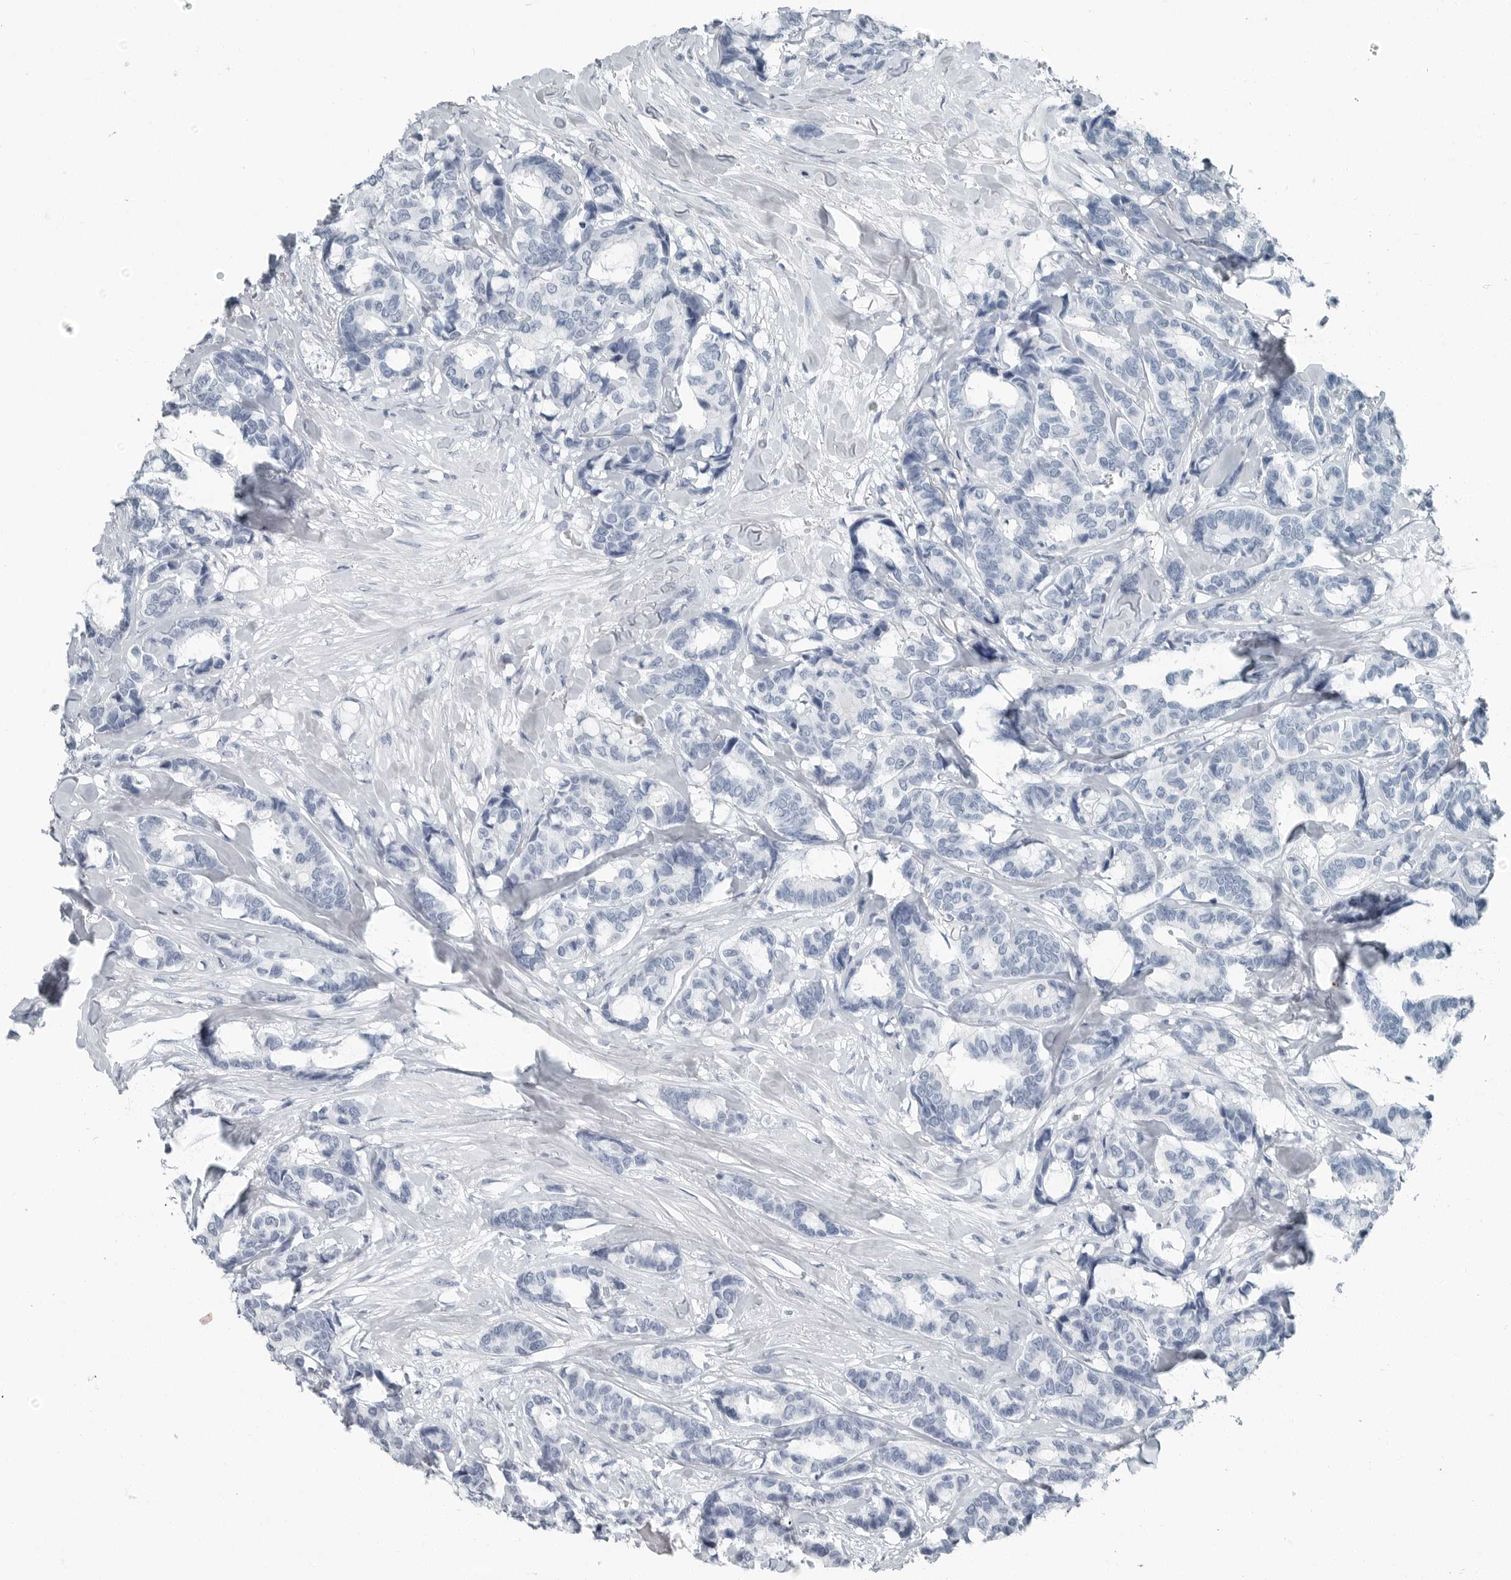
{"staining": {"intensity": "negative", "quantity": "none", "location": "none"}, "tissue": "breast cancer", "cell_type": "Tumor cells", "image_type": "cancer", "snomed": [{"axis": "morphology", "description": "Duct carcinoma"}, {"axis": "topography", "description": "Breast"}], "caption": "Immunohistochemical staining of breast cancer (intraductal carcinoma) displays no significant positivity in tumor cells.", "gene": "FABP6", "patient": {"sex": "female", "age": 87}}